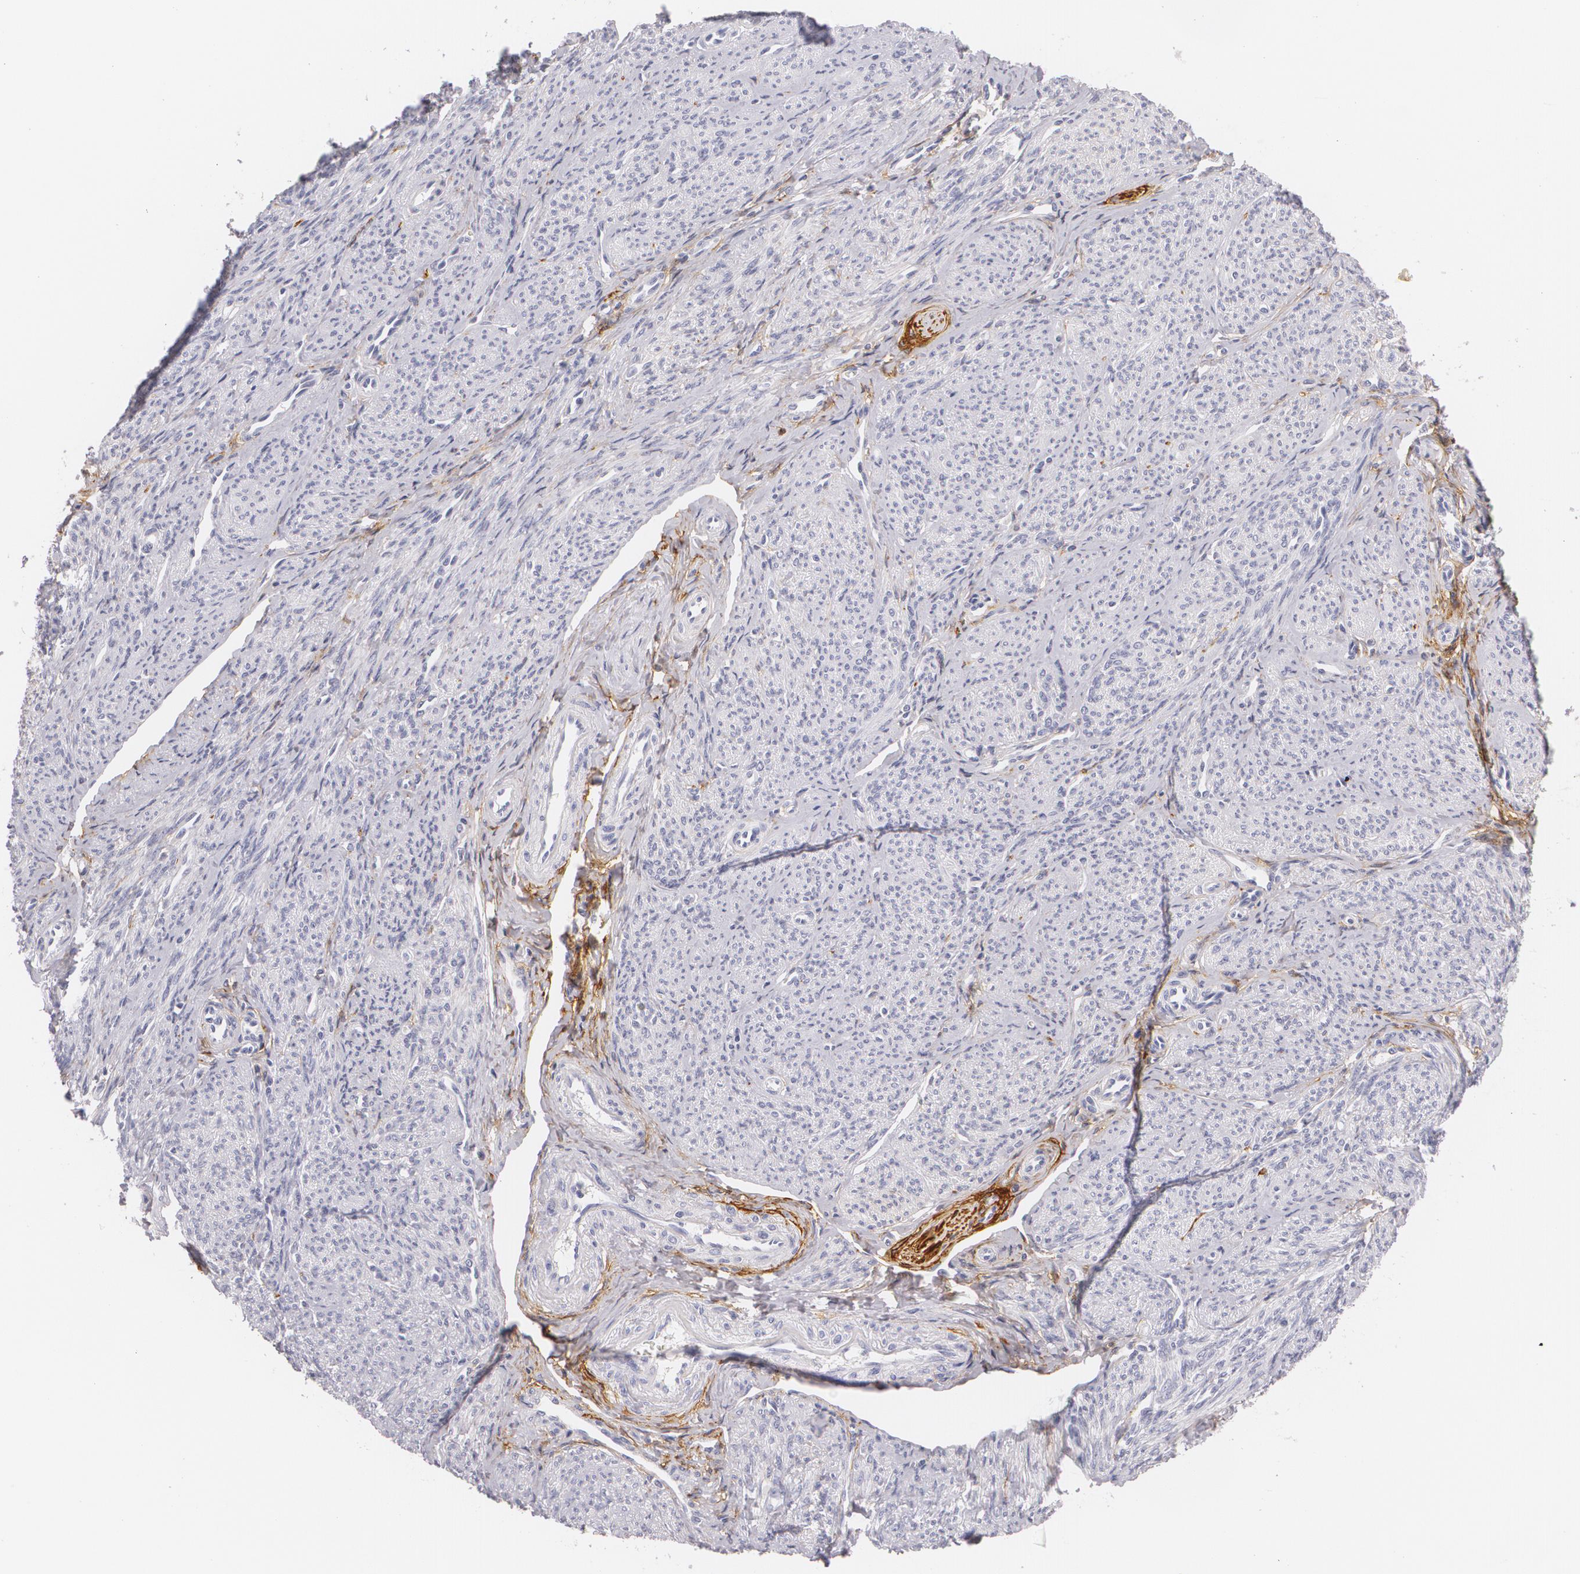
{"staining": {"intensity": "negative", "quantity": "none", "location": "none"}, "tissue": "smooth muscle", "cell_type": "Smooth muscle cells", "image_type": "normal", "snomed": [{"axis": "morphology", "description": "Normal tissue, NOS"}, {"axis": "topography", "description": "Cervix"}, {"axis": "topography", "description": "Endometrium"}], "caption": "Protein analysis of normal smooth muscle displays no significant expression in smooth muscle cells.", "gene": "NGFR", "patient": {"sex": "female", "age": 65}}